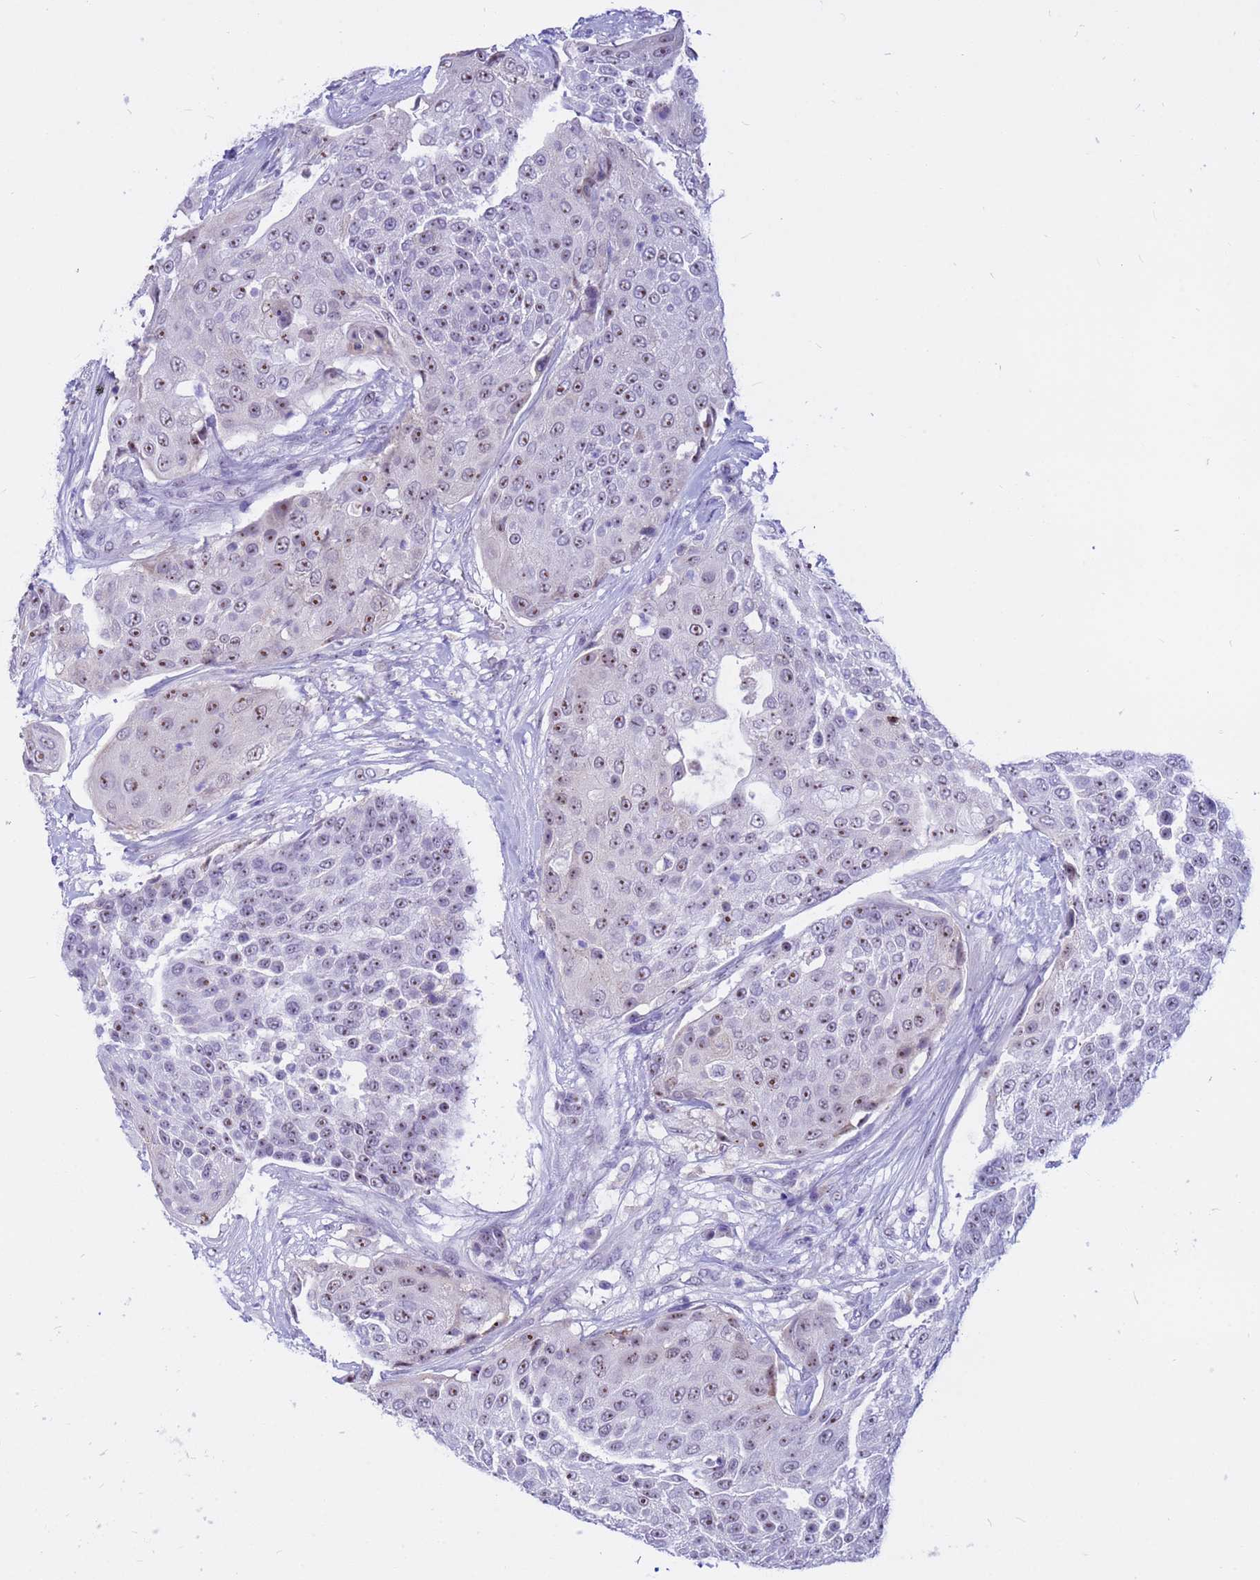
{"staining": {"intensity": "moderate", "quantity": "25%-75%", "location": "nuclear"}, "tissue": "urothelial cancer", "cell_type": "Tumor cells", "image_type": "cancer", "snomed": [{"axis": "morphology", "description": "Urothelial carcinoma, High grade"}, {"axis": "topography", "description": "Urinary bladder"}], "caption": "Immunohistochemistry micrograph of human urothelial carcinoma (high-grade) stained for a protein (brown), which demonstrates medium levels of moderate nuclear staining in approximately 25%-75% of tumor cells.", "gene": "DMRTC2", "patient": {"sex": "female", "age": 63}}